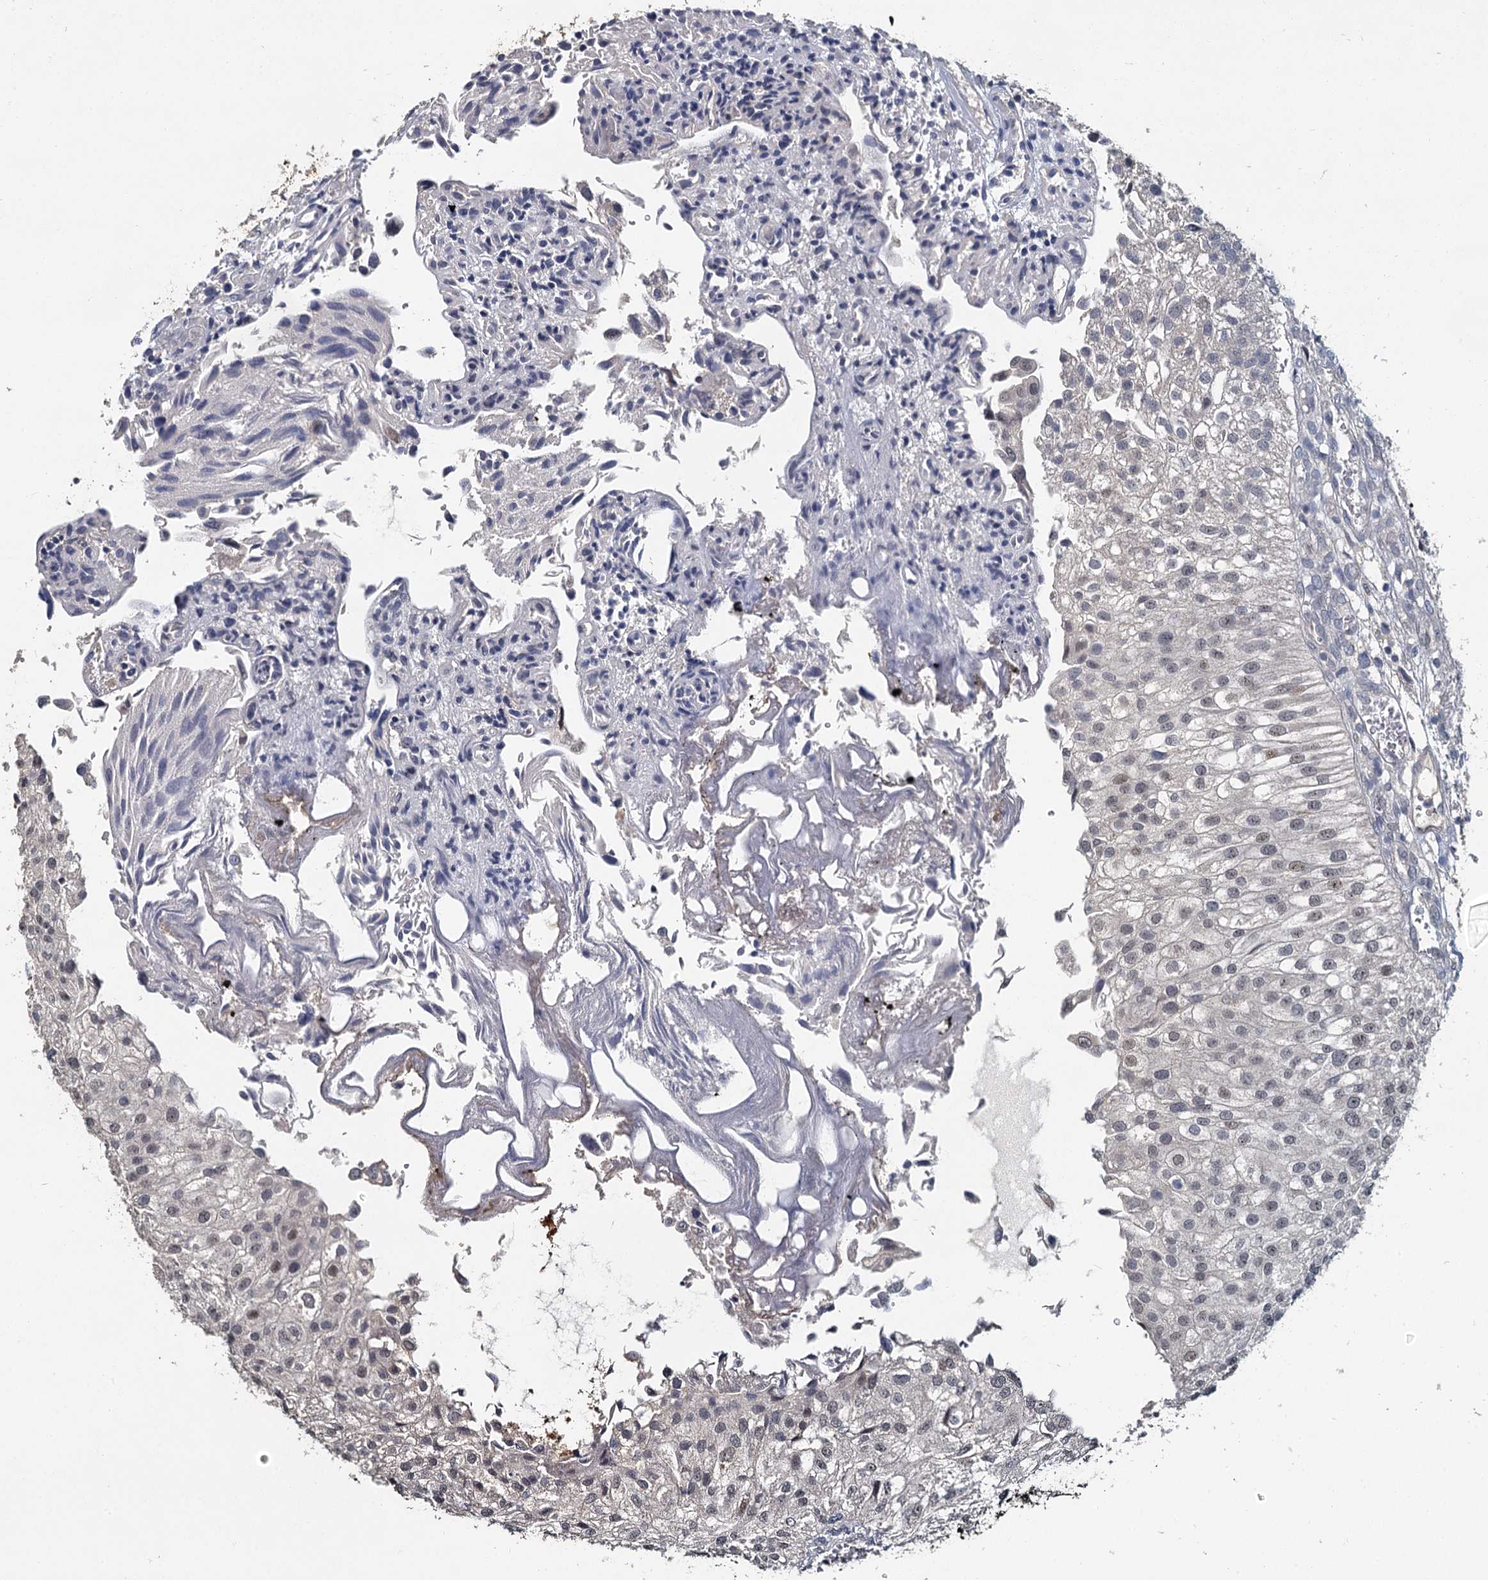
{"staining": {"intensity": "weak", "quantity": "<25%", "location": "nuclear"}, "tissue": "urothelial cancer", "cell_type": "Tumor cells", "image_type": "cancer", "snomed": [{"axis": "morphology", "description": "Urothelial carcinoma, Low grade"}, {"axis": "topography", "description": "Urinary bladder"}], "caption": "Tumor cells show no significant protein staining in urothelial cancer. (Brightfield microscopy of DAB (3,3'-diaminobenzidine) immunohistochemistry at high magnification).", "gene": "MUCL1", "patient": {"sex": "female", "age": 89}}